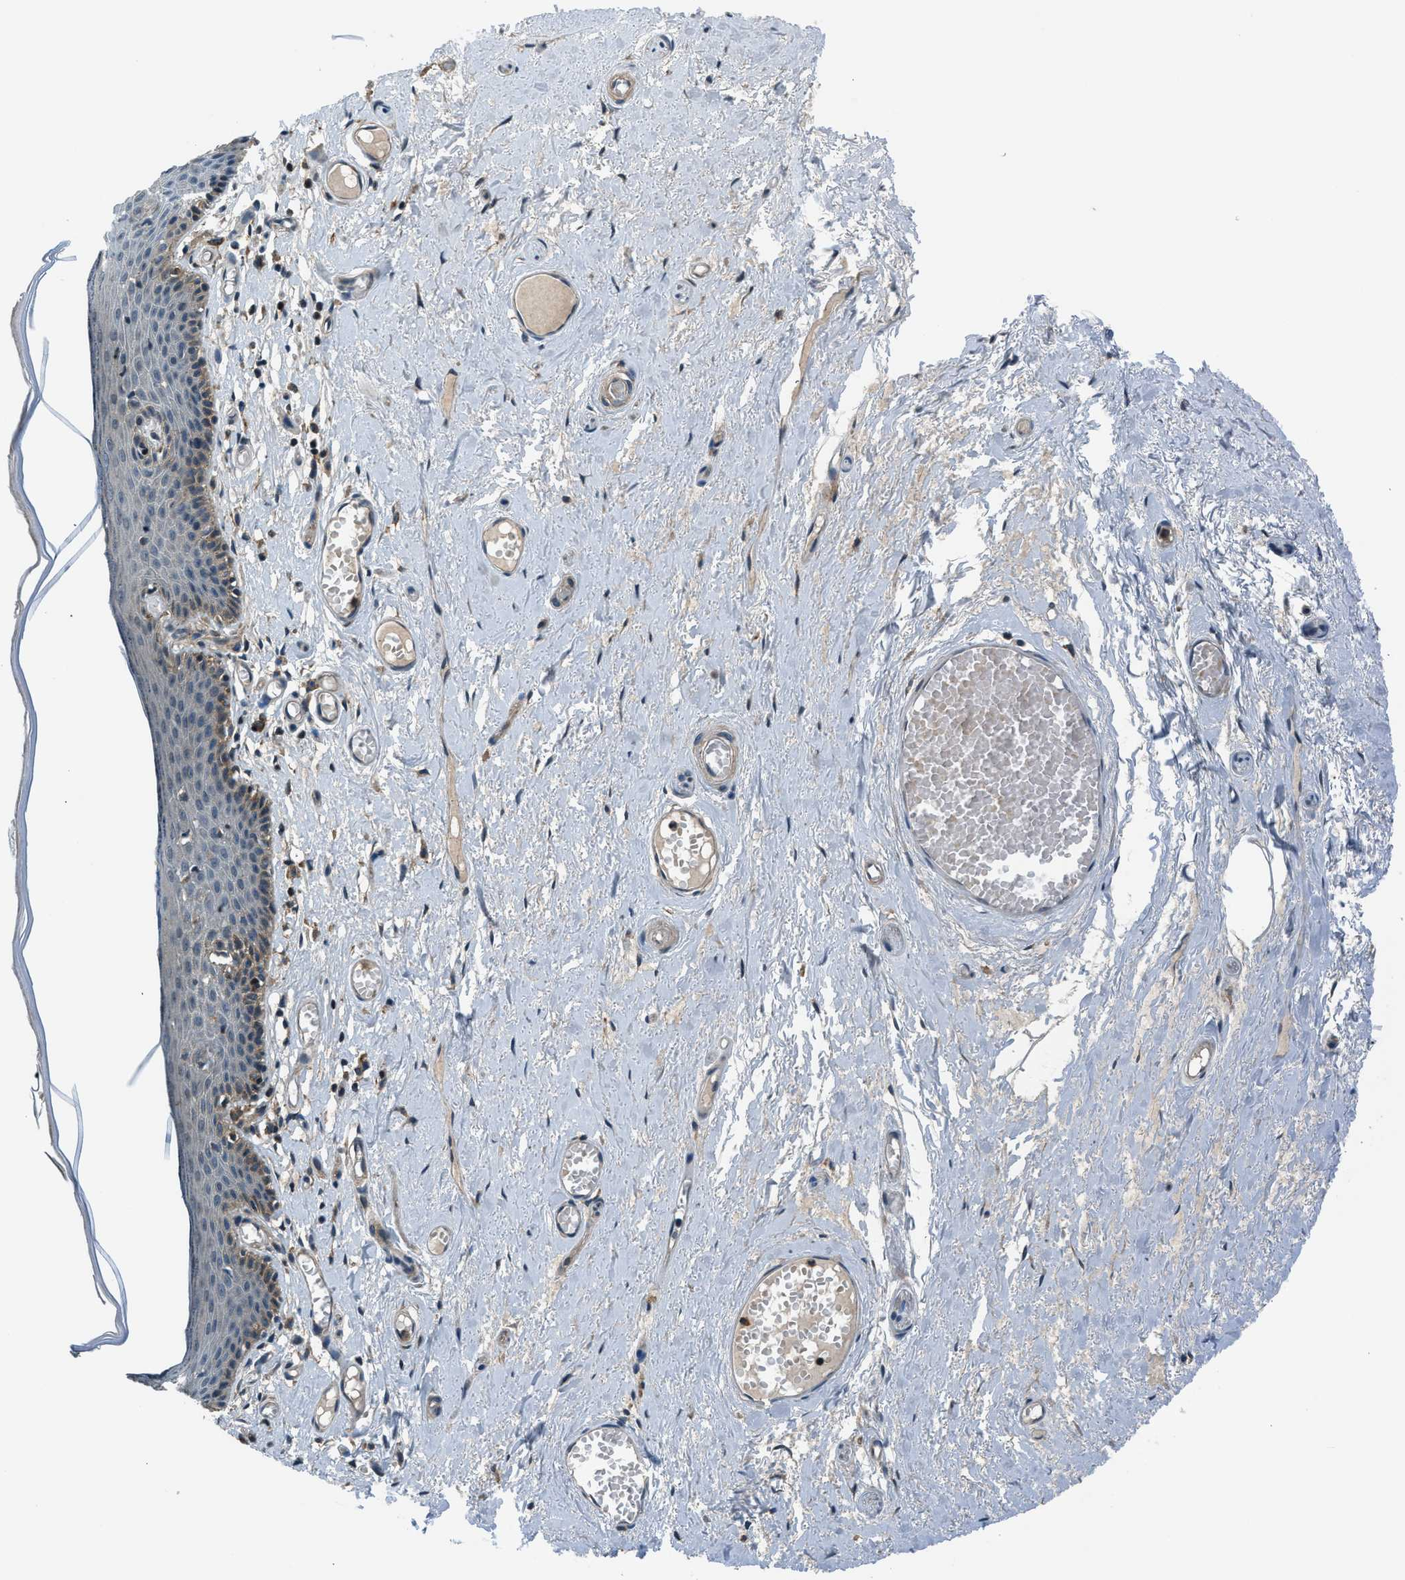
{"staining": {"intensity": "moderate", "quantity": "25%-75%", "location": "cytoplasmic/membranous"}, "tissue": "skin", "cell_type": "Epidermal cells", "image_type": "normal", "snomed": [{"axis": "morphology", "description": "Normal tissue, NOS"}, {"axis": "topography", "description": "Adipose tissue"}, {"axis": "topography", "description": "Vascular tissue"}, {"axis": "topography", "description": "Anal"}, {"axis": "topography", "description": "Peripheral nerve tissue"}], "caption": "Epidermal cells reveal medium levels of moderate cytoplasmic/membranous expression in approximately 25%-75% of cells in unremarkable human skin.", "gene": "ARHGEF11", "patient": {"sex": "female", "age": 54}}